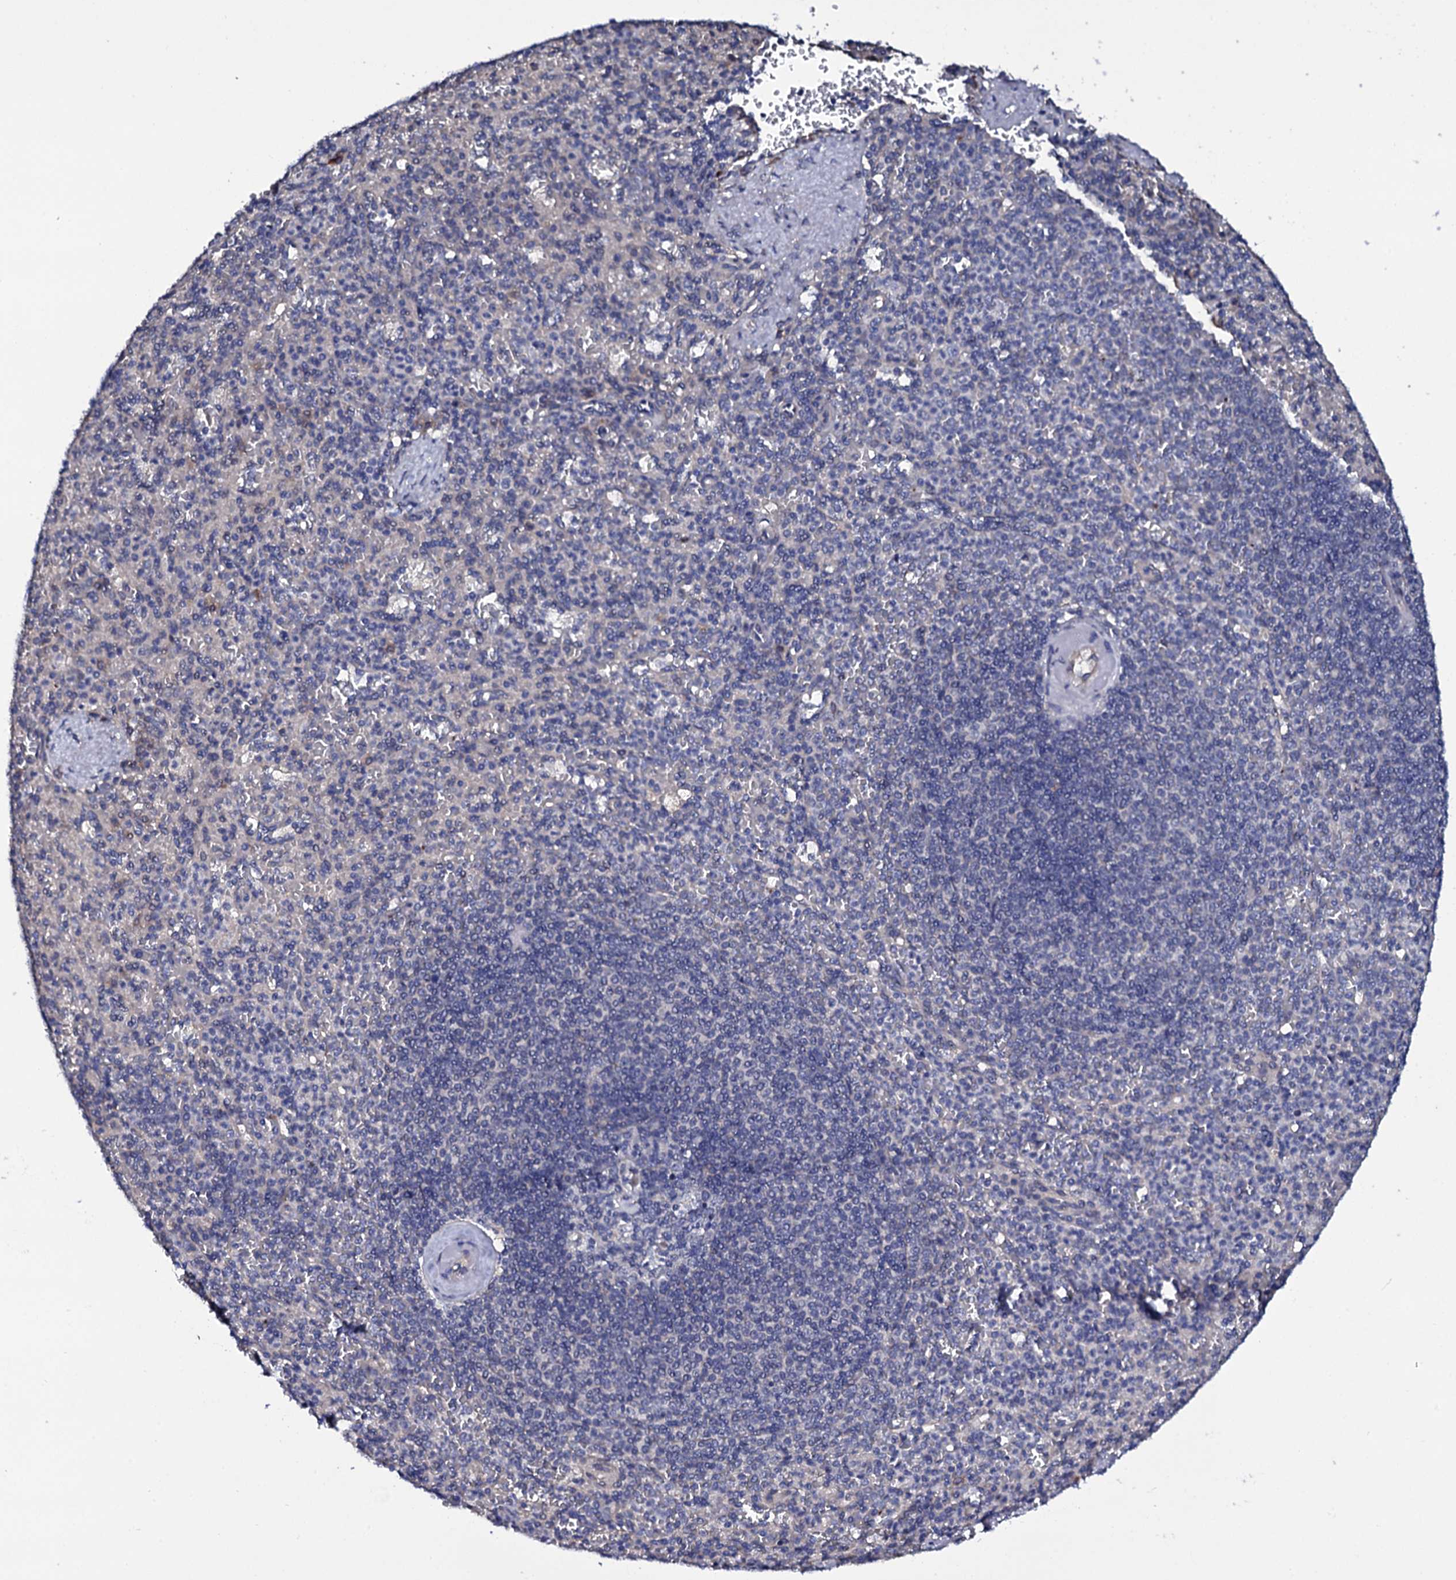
{"staining": {"intensity": "negative", "quantity": "none", "location": "none"}, "tissue": "spleen", "cell_type": "Cells in red pulp", "image_type": "normal", "snomed": [{"axis": "morphology", "description": "Normal tissue, NOS"}, {"axis": "topography", "description": "Spleen"}], "caption": "Protein analysis of benign spleen displays no significant staining in cells in red pulp.", "gene": "GAREM1", "patient": {"sex": "female", "age": 74}}